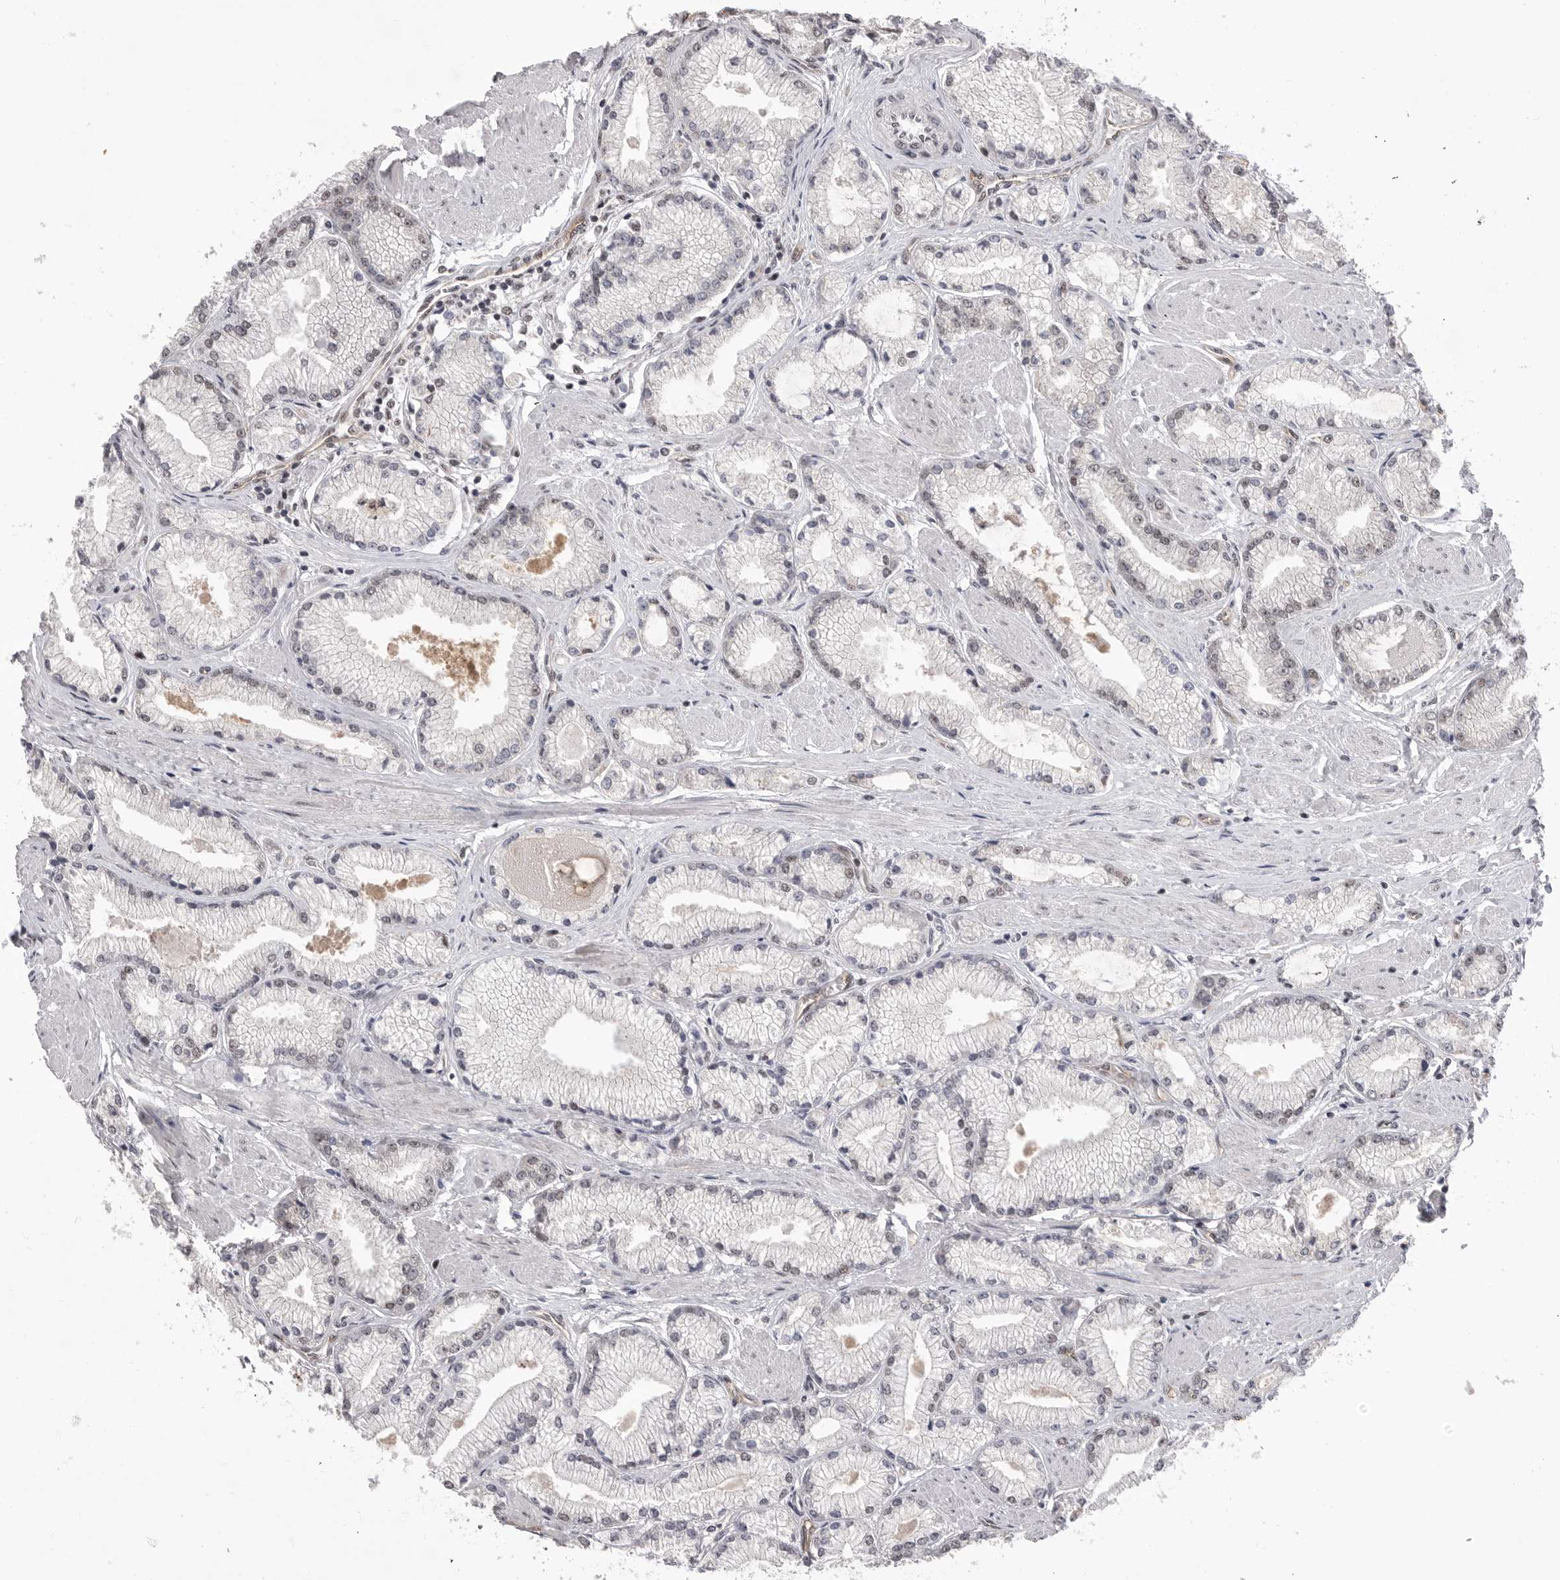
{"staining": {"intensity": "moderate", "quantity": "<25%", "location": "nuclear"}, "tissue": "prostate cancer", "cell_type": "Tumor cells", "image_type": "cancer", "snomed": [{"axis": "morphology", "description": "Adenocarcinoma, High grade"}, {"axis": "topography", "description": "Prostate"}], "caption": "The histopathology image exhibits immunohistochemical staining of prostate cancer. There is moderate nuclear positivity is present in about <25% of tumor cells.", "gene": "PPP1R8", "patient": {"sex": "male", "age": 50}}